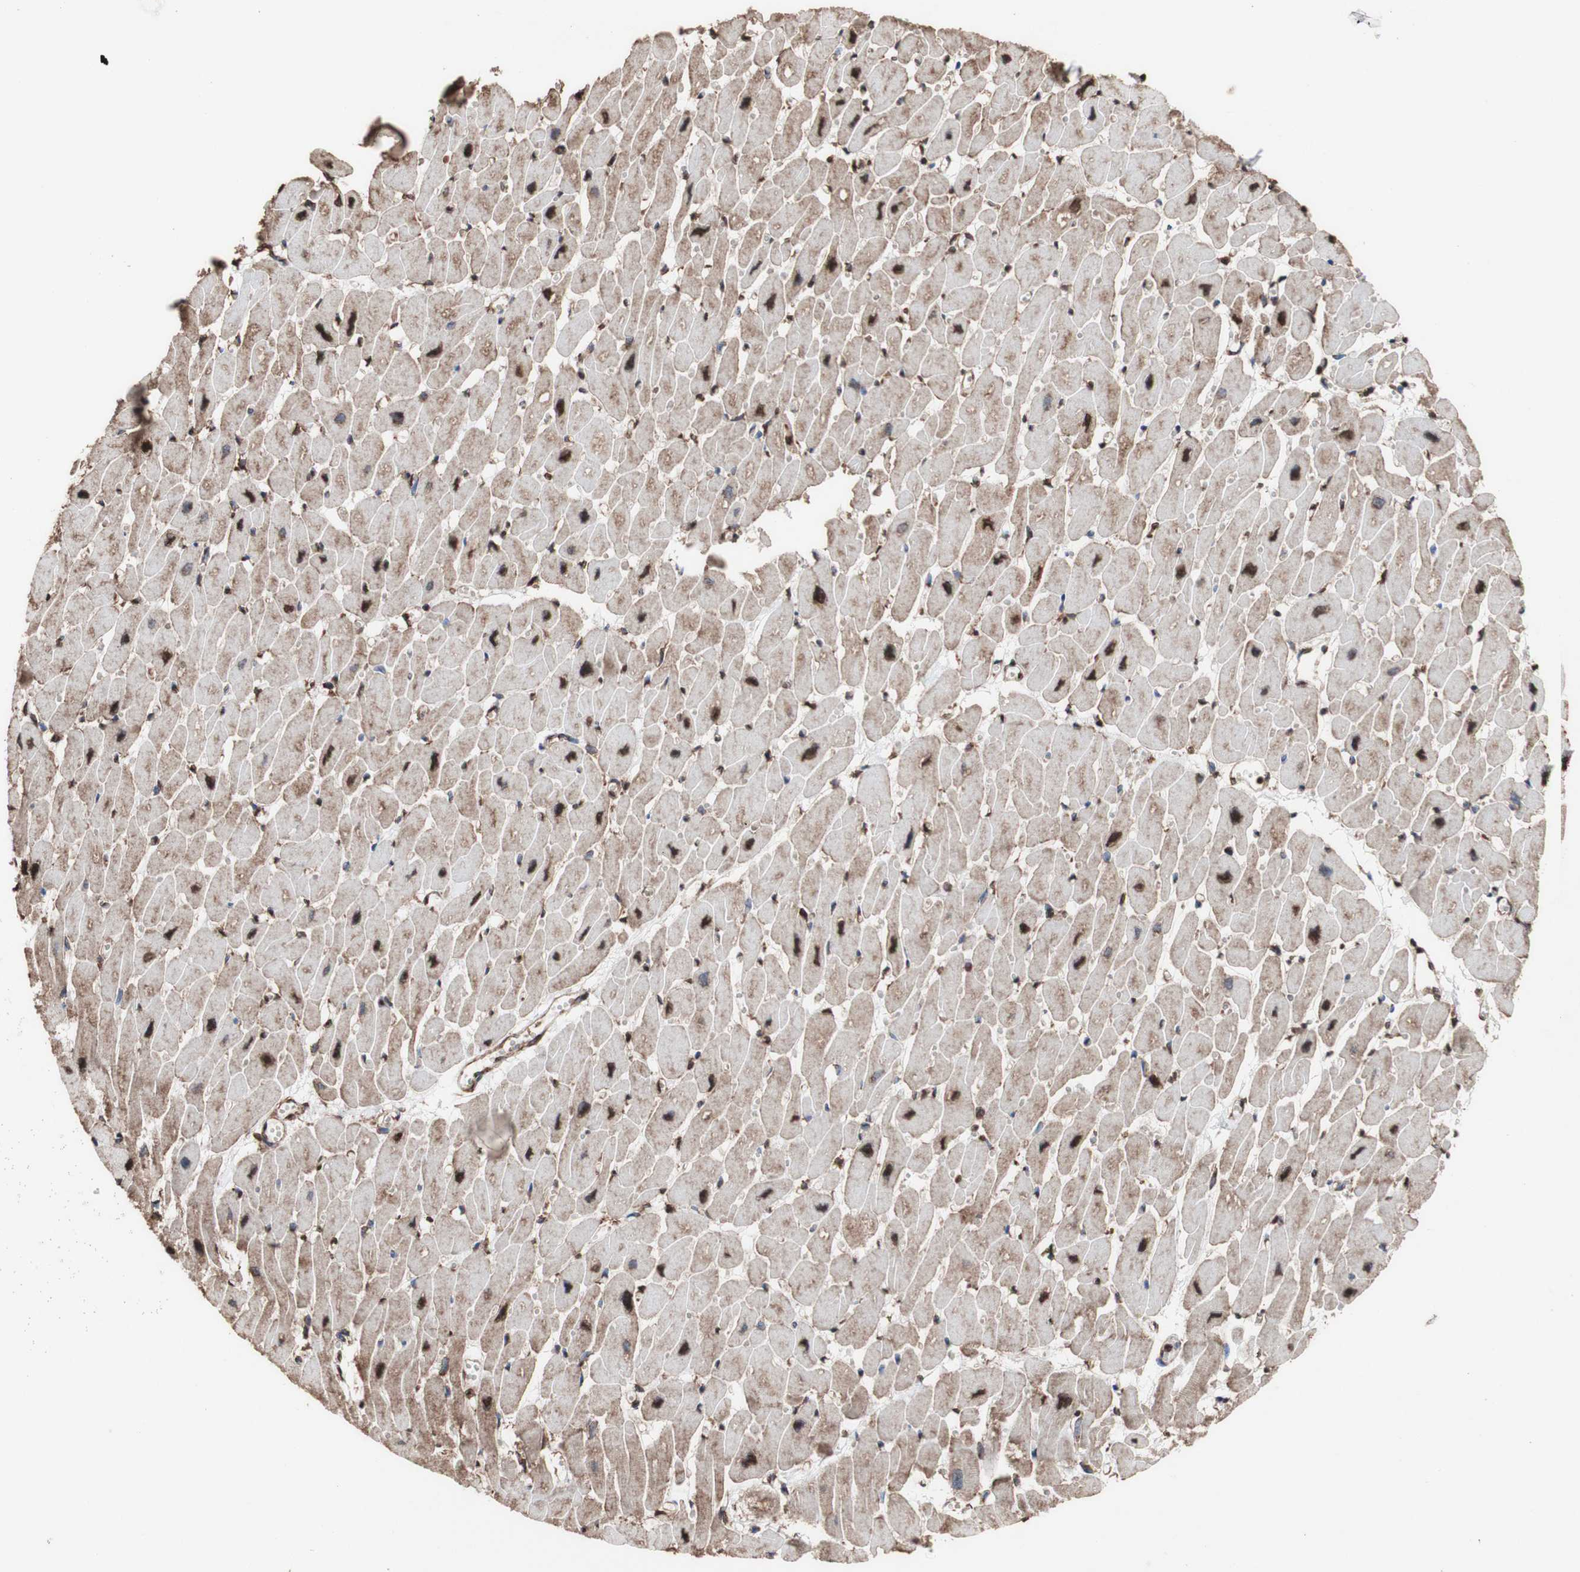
{"staining": {"intensity": "moderate", "quantity": ">75%", "location": "cytoplasmic/membranous,nuclear"}, "tissue": "heart muscle", "cell_type": "Cardiomyocytes", "image_type": "normal", "snomed": [{"axis": "morphology", "description": "Normal tissue, NOS"}, {"axis": "topography", "description": "Heart"}], "caption": "Immunohistochemical staining of normal human heart muscle displays medium levels of moderate cytoplasmic/membranous,nuclear expression in about >75% of cardiomyocytes.", "gene": "PIDD1", "patient": {"sex": "female", "age": 54}}